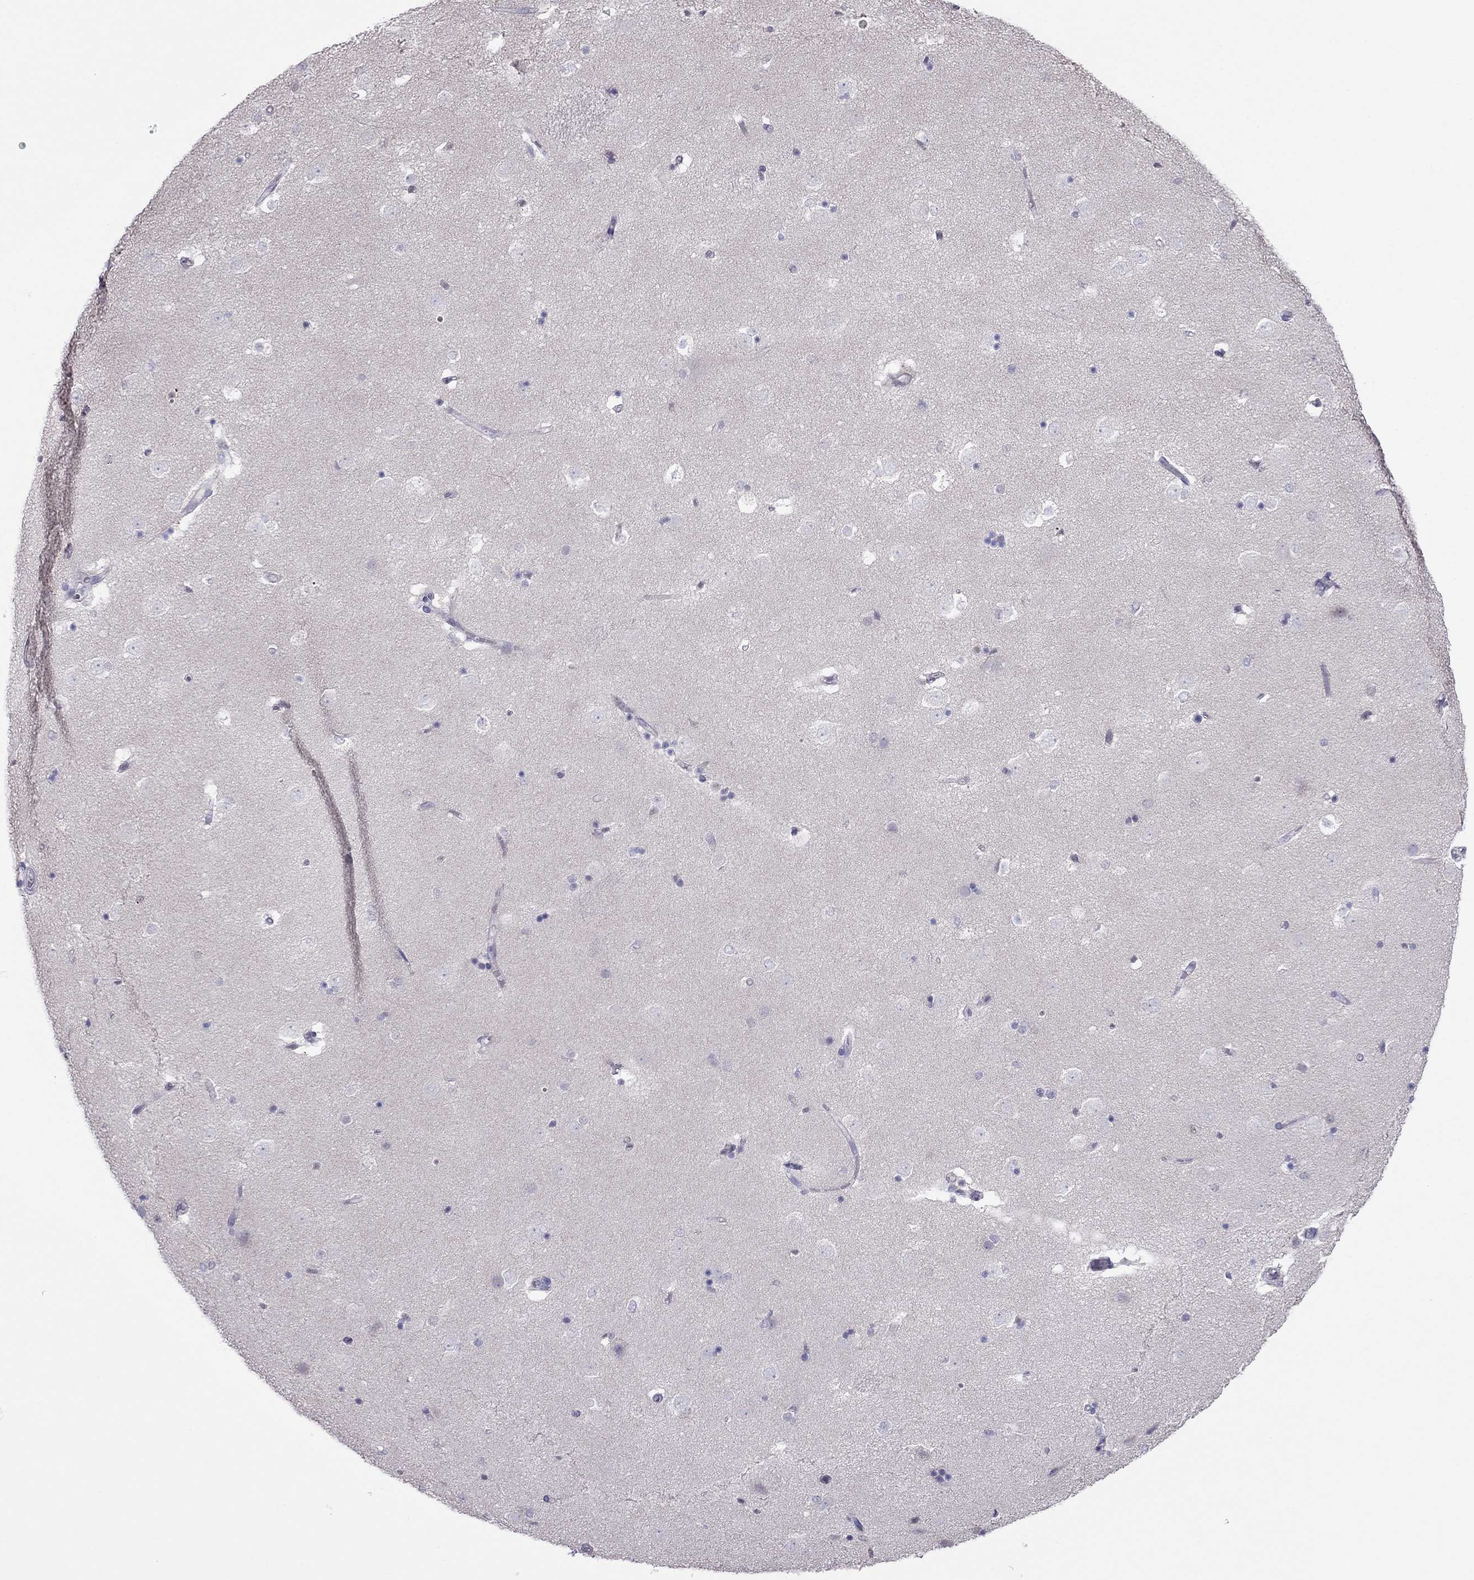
{"staining": {"intensity": "negative", "quantity": "none", "location": "none"}, "tissue": "caudate", "cell_type": "Glial cells", "image_type": "normal", "snomed": [{"axis": "morphology", "description": "Normal tissue, NOS"}, {"axis": "topography", "description": "Lateral ventricle wall"}], "caption": "High power microscopy photomicrograph of an immunohistochemistry (IHC) image of benign caudate, revealing no significant expression in glial cells. The staining is performed using DAB (3,3'-diaminobenzidine) brown chromogen with nuclei counter-stained in using hematoxylin.", "gene": "SPINT3", "patient": {"sex": "male", "age": 51}}